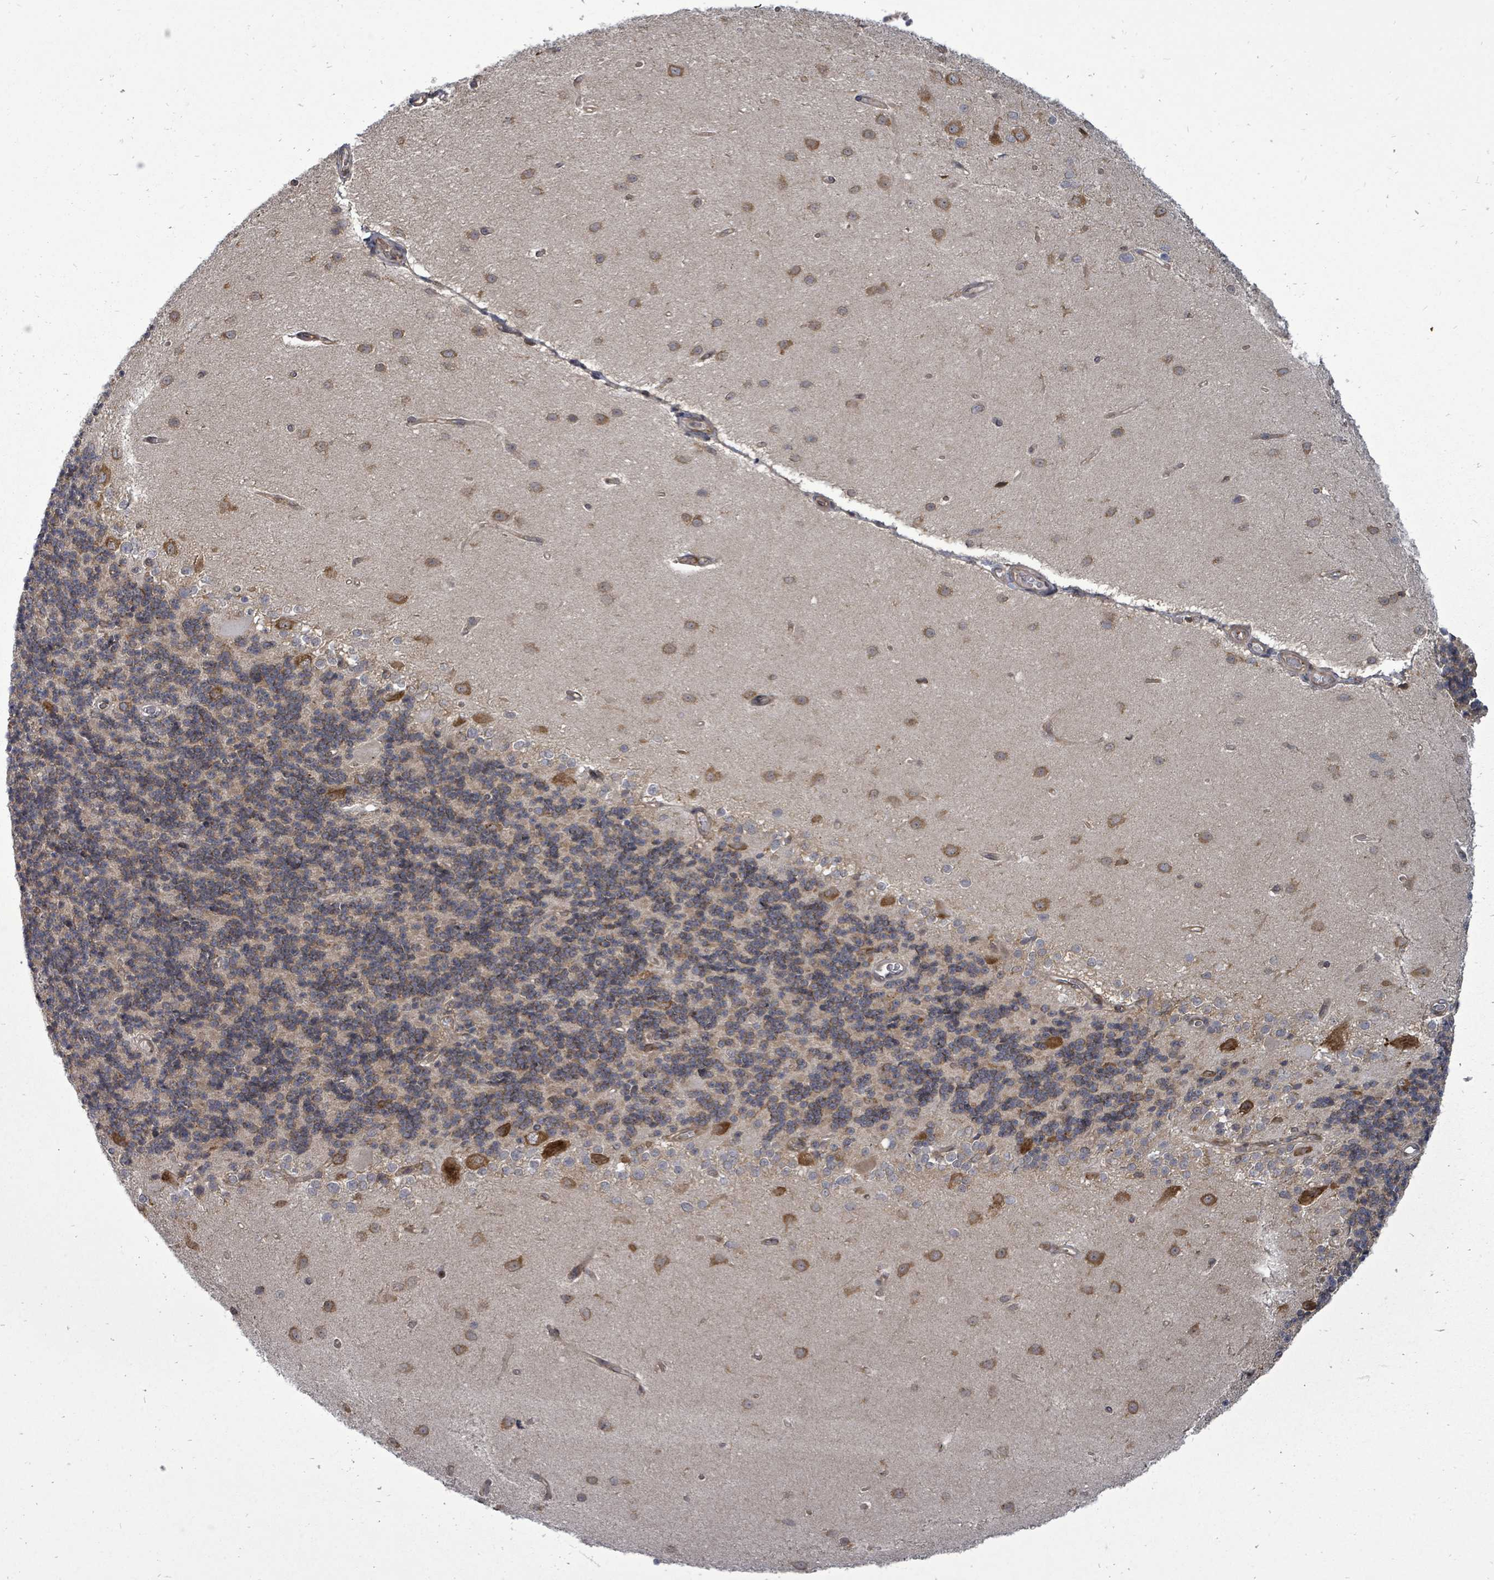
{"staining": {"intensity": "moderate", "quantity": ">75%", "location": "cytoplasmic/membranous"}, "tissue": "cerebellum", "cell_type": "Cells in granular layer", "image_type": "normal", "snomed": [{"axis": "morphology", "description": "Normal tissue, NOS"}, {"axis": "topography", "description": "Cerebellum"}], "caption": "DAB (3,3'-diaminobenzidine) immunohistochemical staining of benign human cerebellum demonstrates moderate cytoplasmic/membranous protein expression in approximately >75% of cells in granular layer.", "gene": "EIF3CL", "patient": {"sex": "female", "age": 29}}